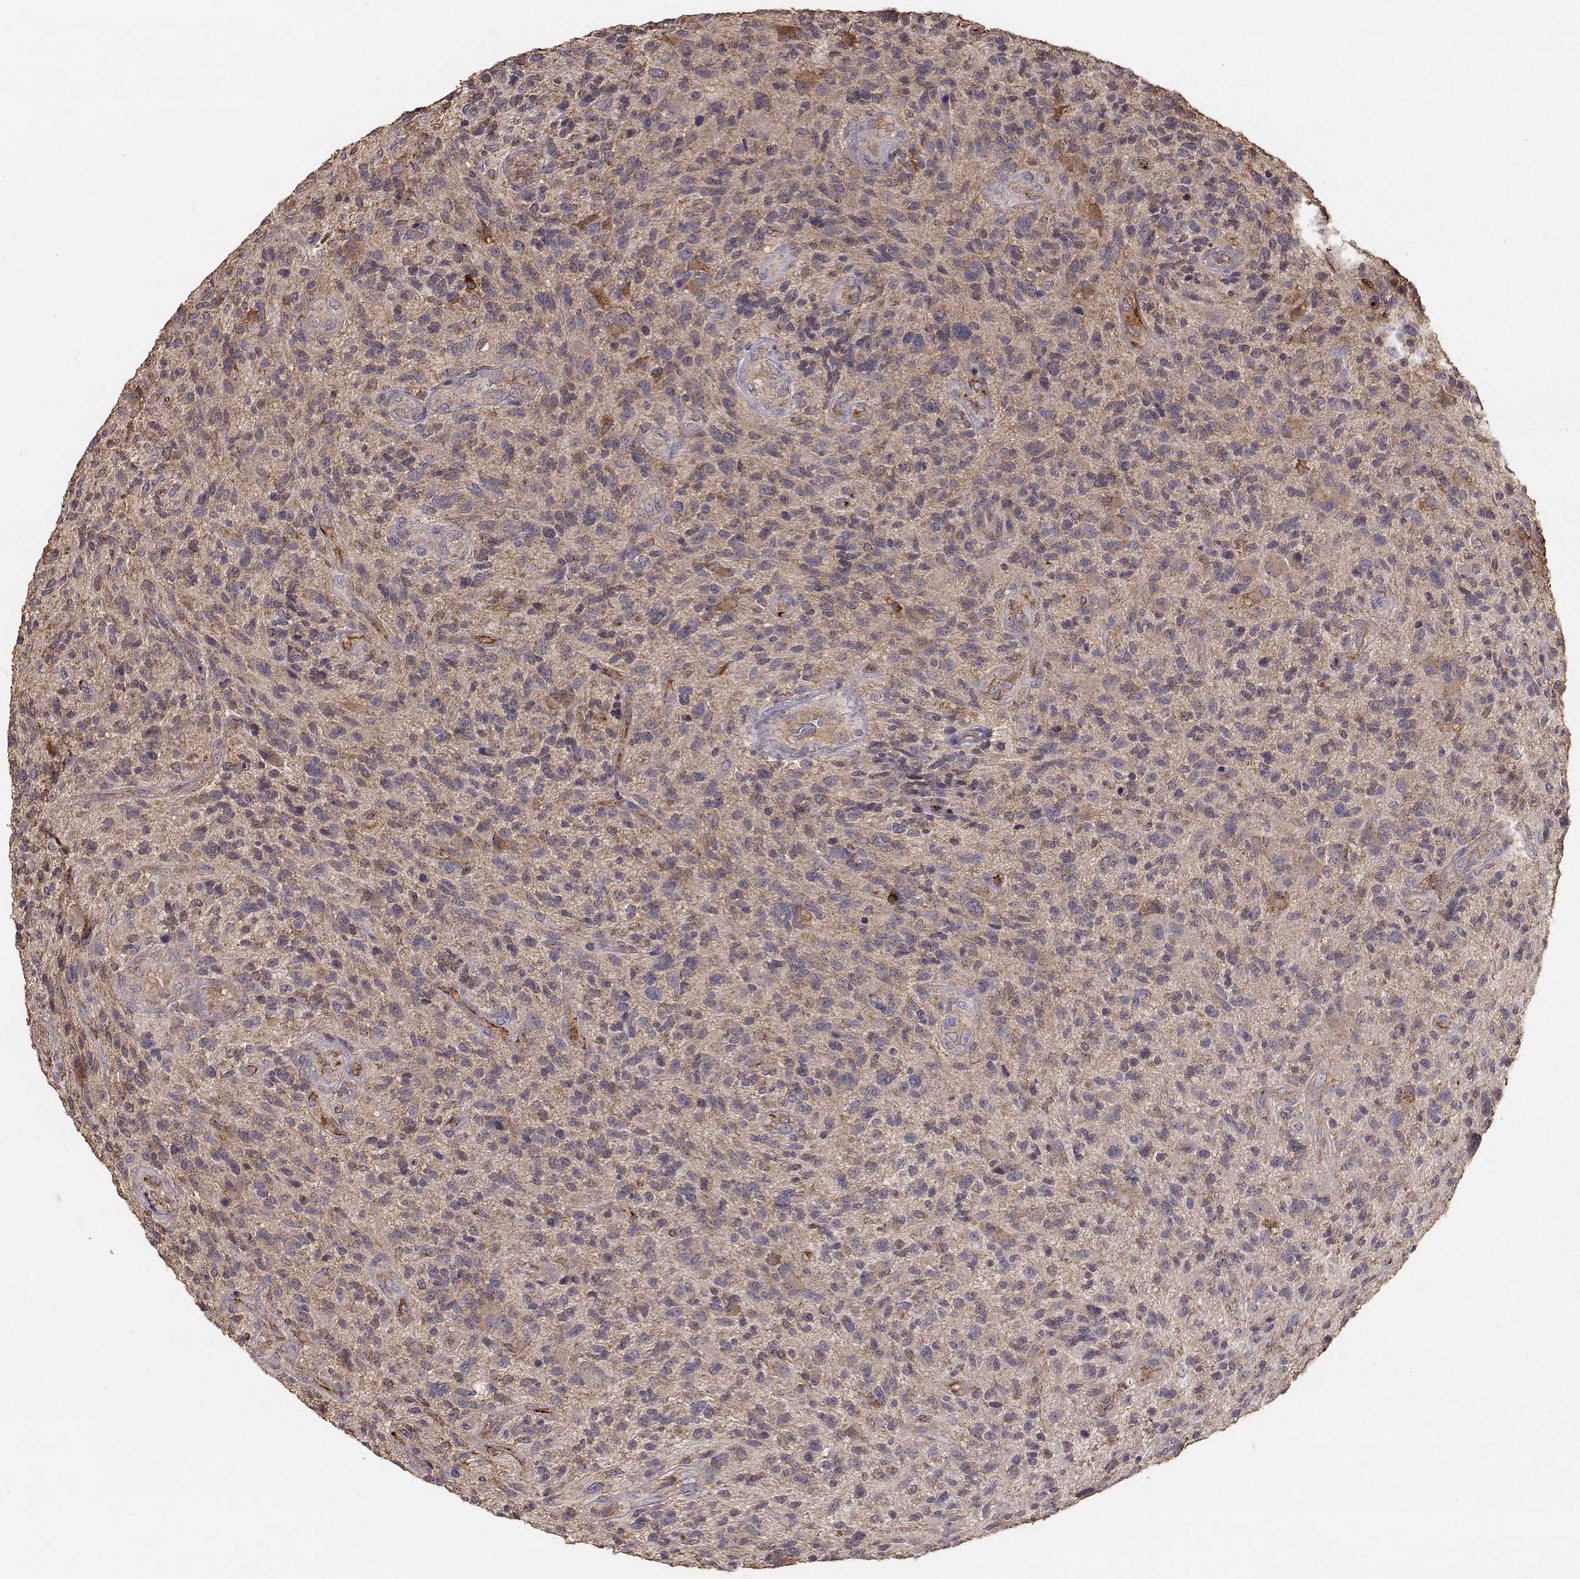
{"staining": {"intensity": "weak", "quantity": ">75%", "location": "cytoplasmic/membranous"}, "tissue": "glioma", "cell_type": "Tumor cells", "image_type": "cancer", "snomed": [{"axis": "morphology", "description": "Glioma, malignant, High grade"}, {"axis": "topography", "description": "Brain"}], "caption": "Protein analysis of malignant high-grade glioma tissue reveals weak cytoplasmic/membranous staining in approximately >75% of tumor cells.", "gene": "TARS3", "patient": {"sex": "male", "age": 47}}